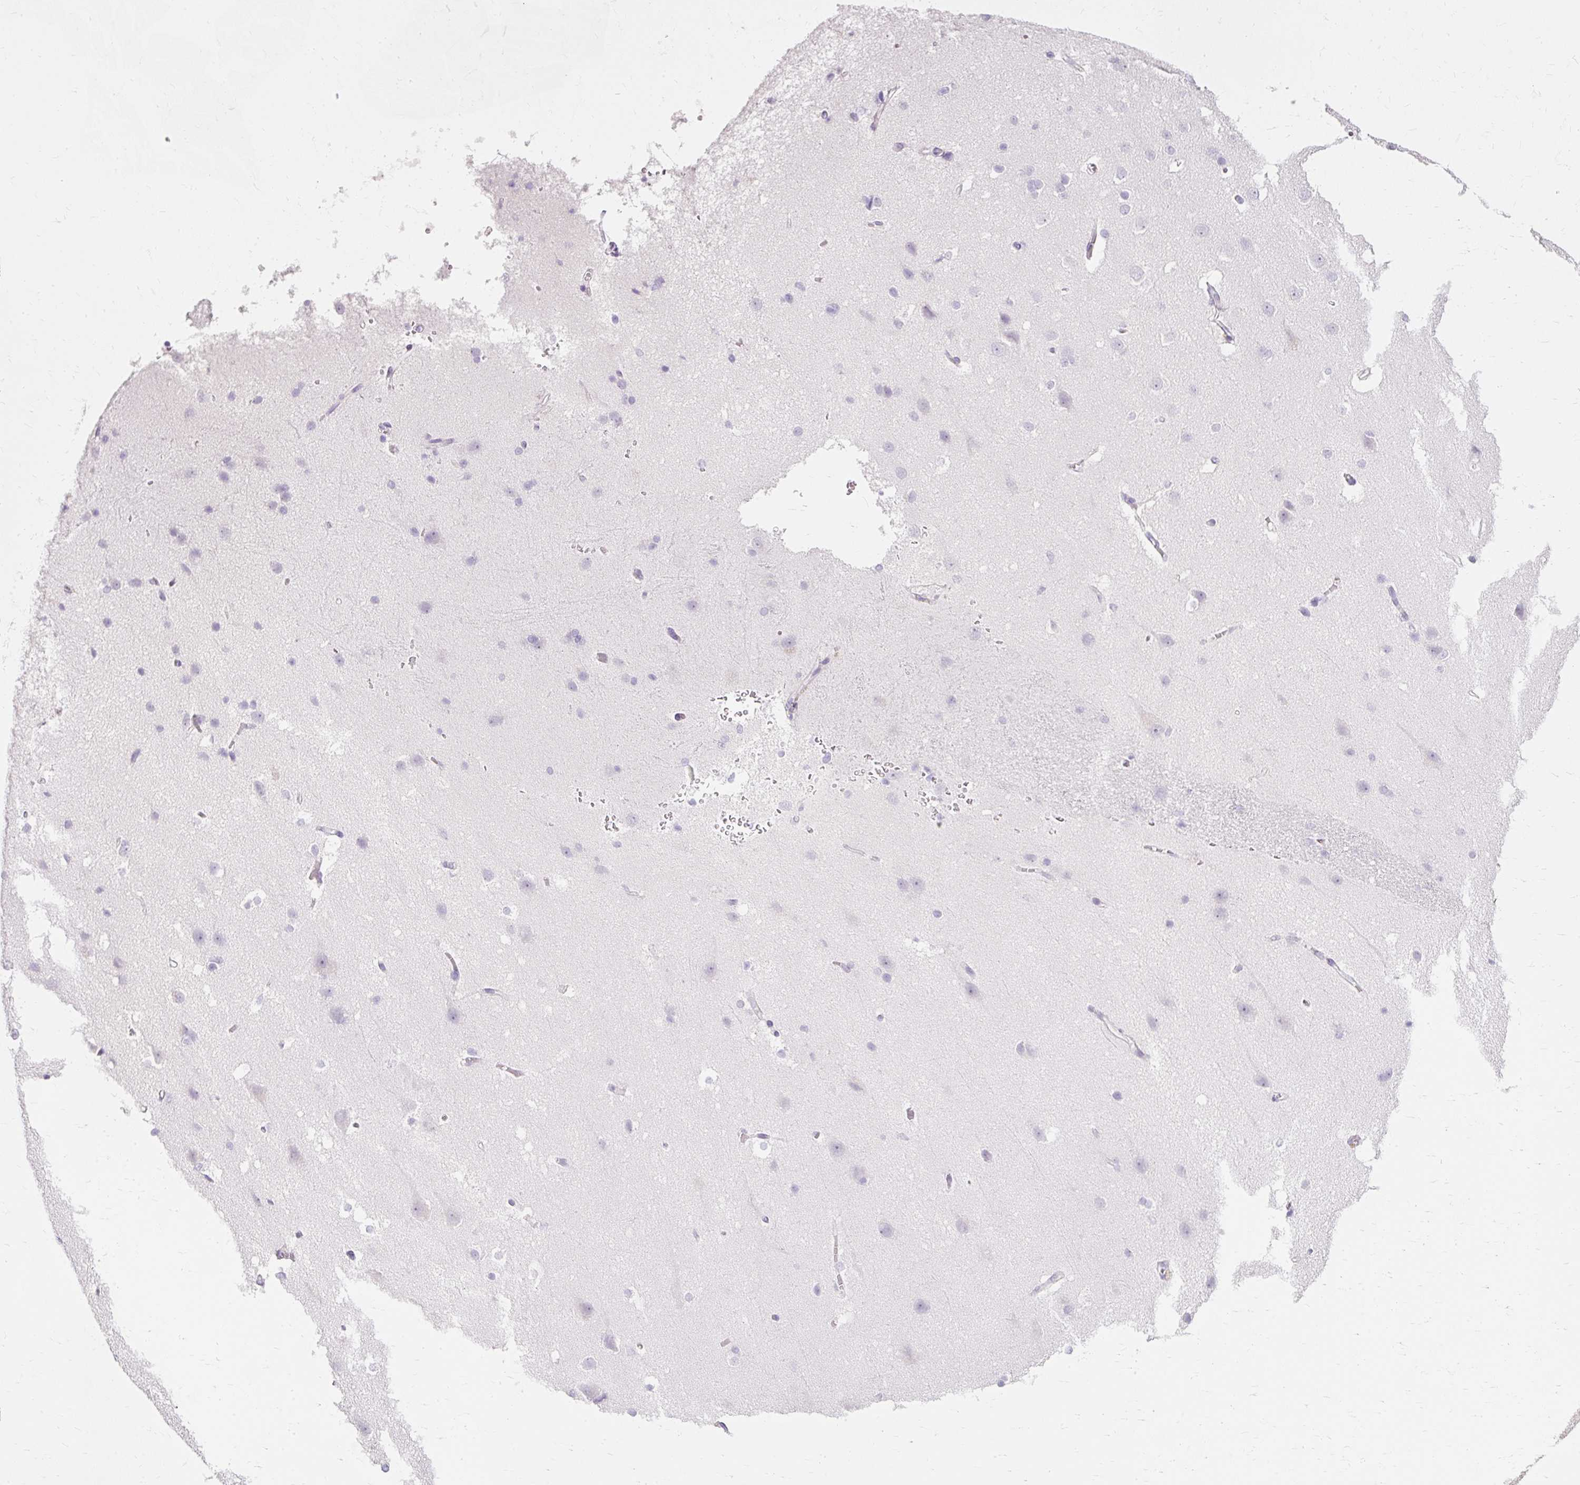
{"staining": {"intensity": "negative", "quantity": "none", "location": "none"}, "tissue": "cerebral cortex", "cell_type": "Endothelial cells", "image_type": "normal", "snomed": [{"axis": "morphology", "description": "Normal tissue, NOS"}, {"axis": "topography", "description": "Cerebral cortex"}], "caption": "DAB immunohistochemical staining of unremarkable cerebral cortex reveals no significant positivity in endothelial cells.", "gene": "TMEM213", "patient": {"sex": "male", "age": 37}}